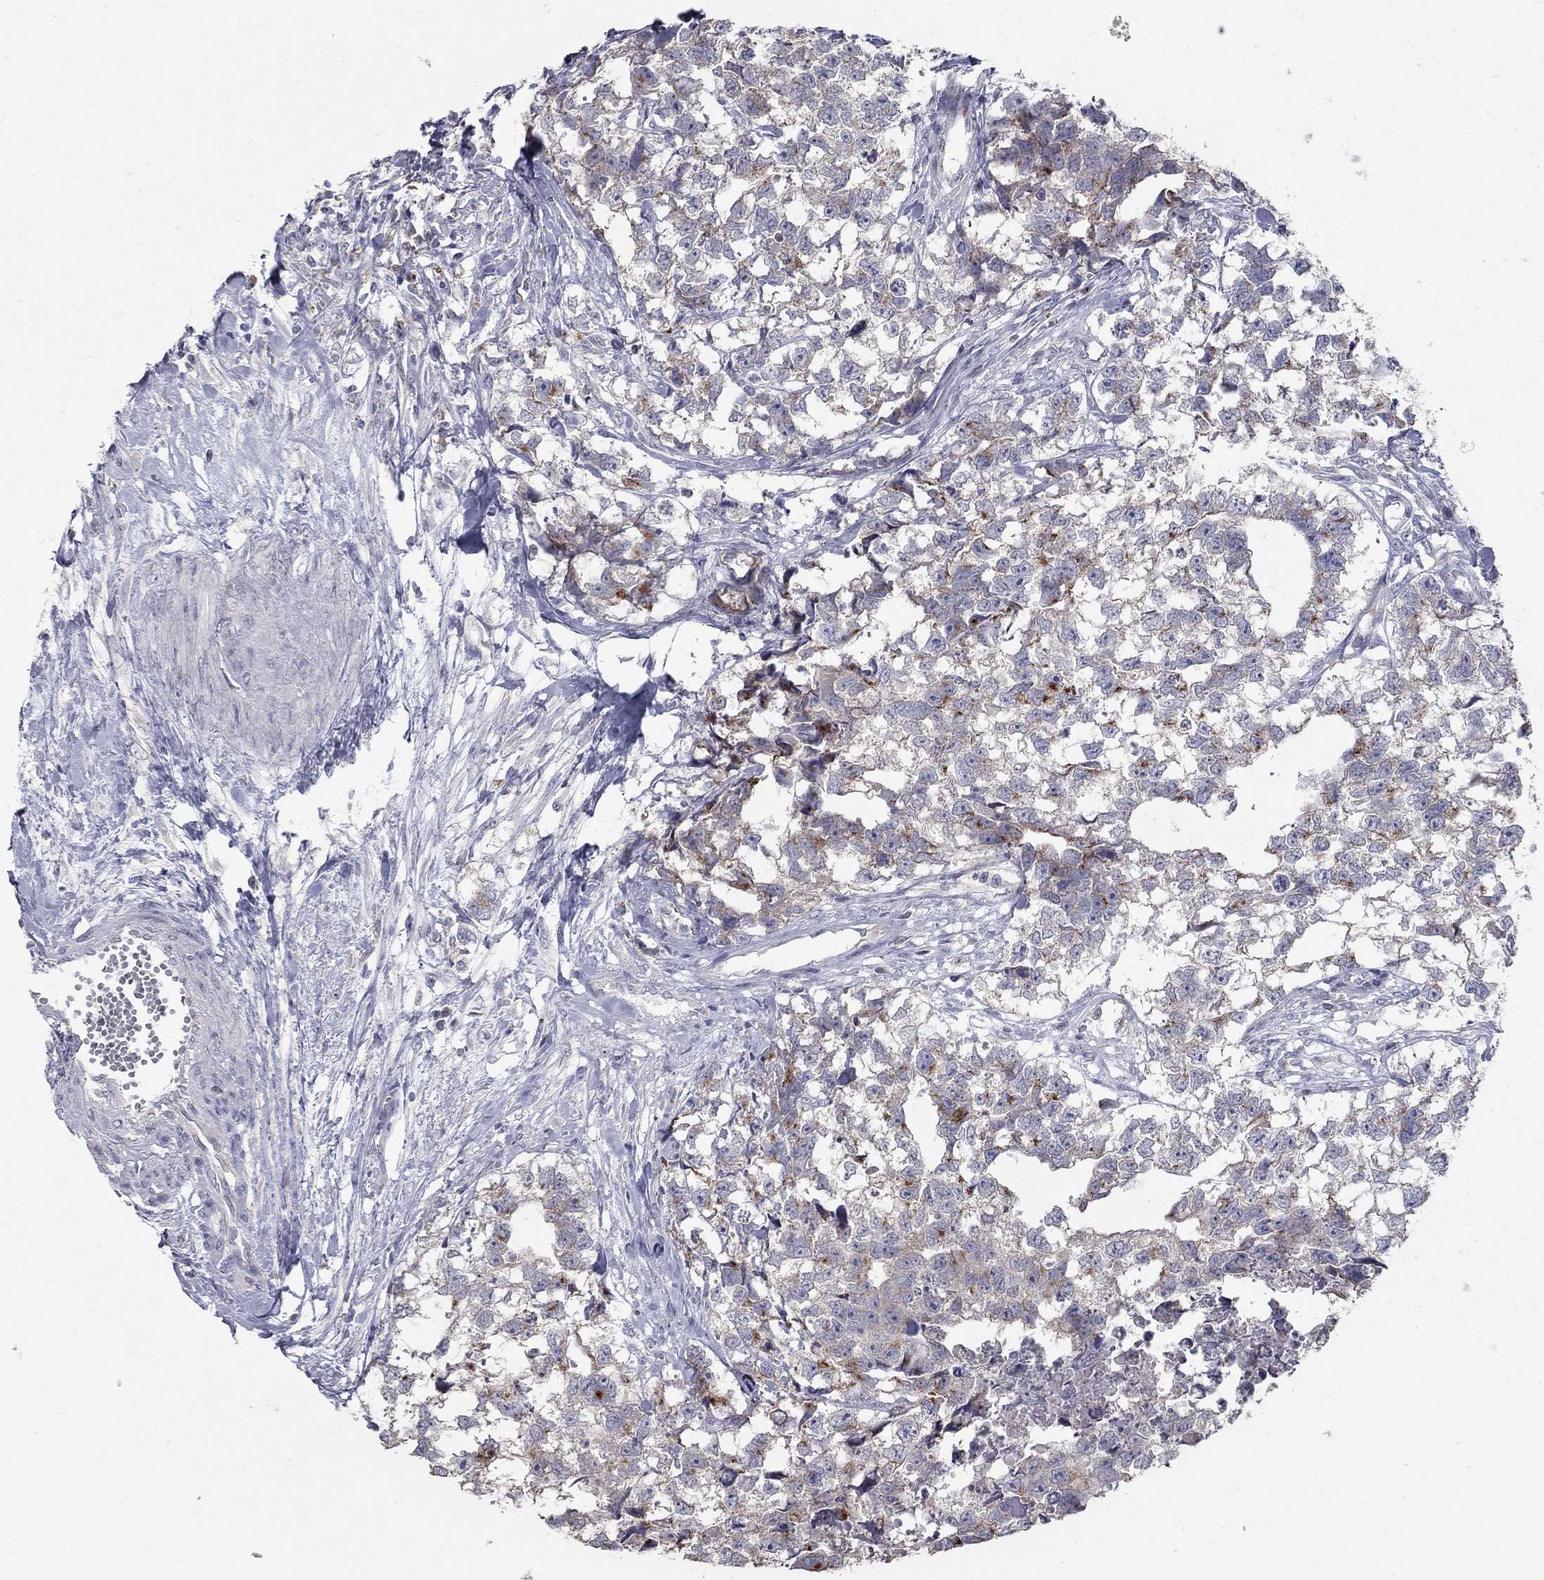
{"staining": {"intensity": "moderate", "quantity": "<25%", "location": "cytoplasmic/membranous"}, "tissue": "testis cancer", "cell_type": "Tumor cells", "image_type": "cancer", "snomed": [{"axis": "morphology", "description": "Carcinoma, Embryonal, NOS"}, {"axis": "morphology", "description": "Teratoma, malignant, NOS"}, {"axis": "topography", "description": "Testis"}], "caption": "Protein analysis of testis malignant teratoma tissue exhibits moderate cytoplasmic/membranous expression in approximately <25% of tumor cells.", "gene": "KIAA0319L", "patient": {"sex": "male", "age": 44}}